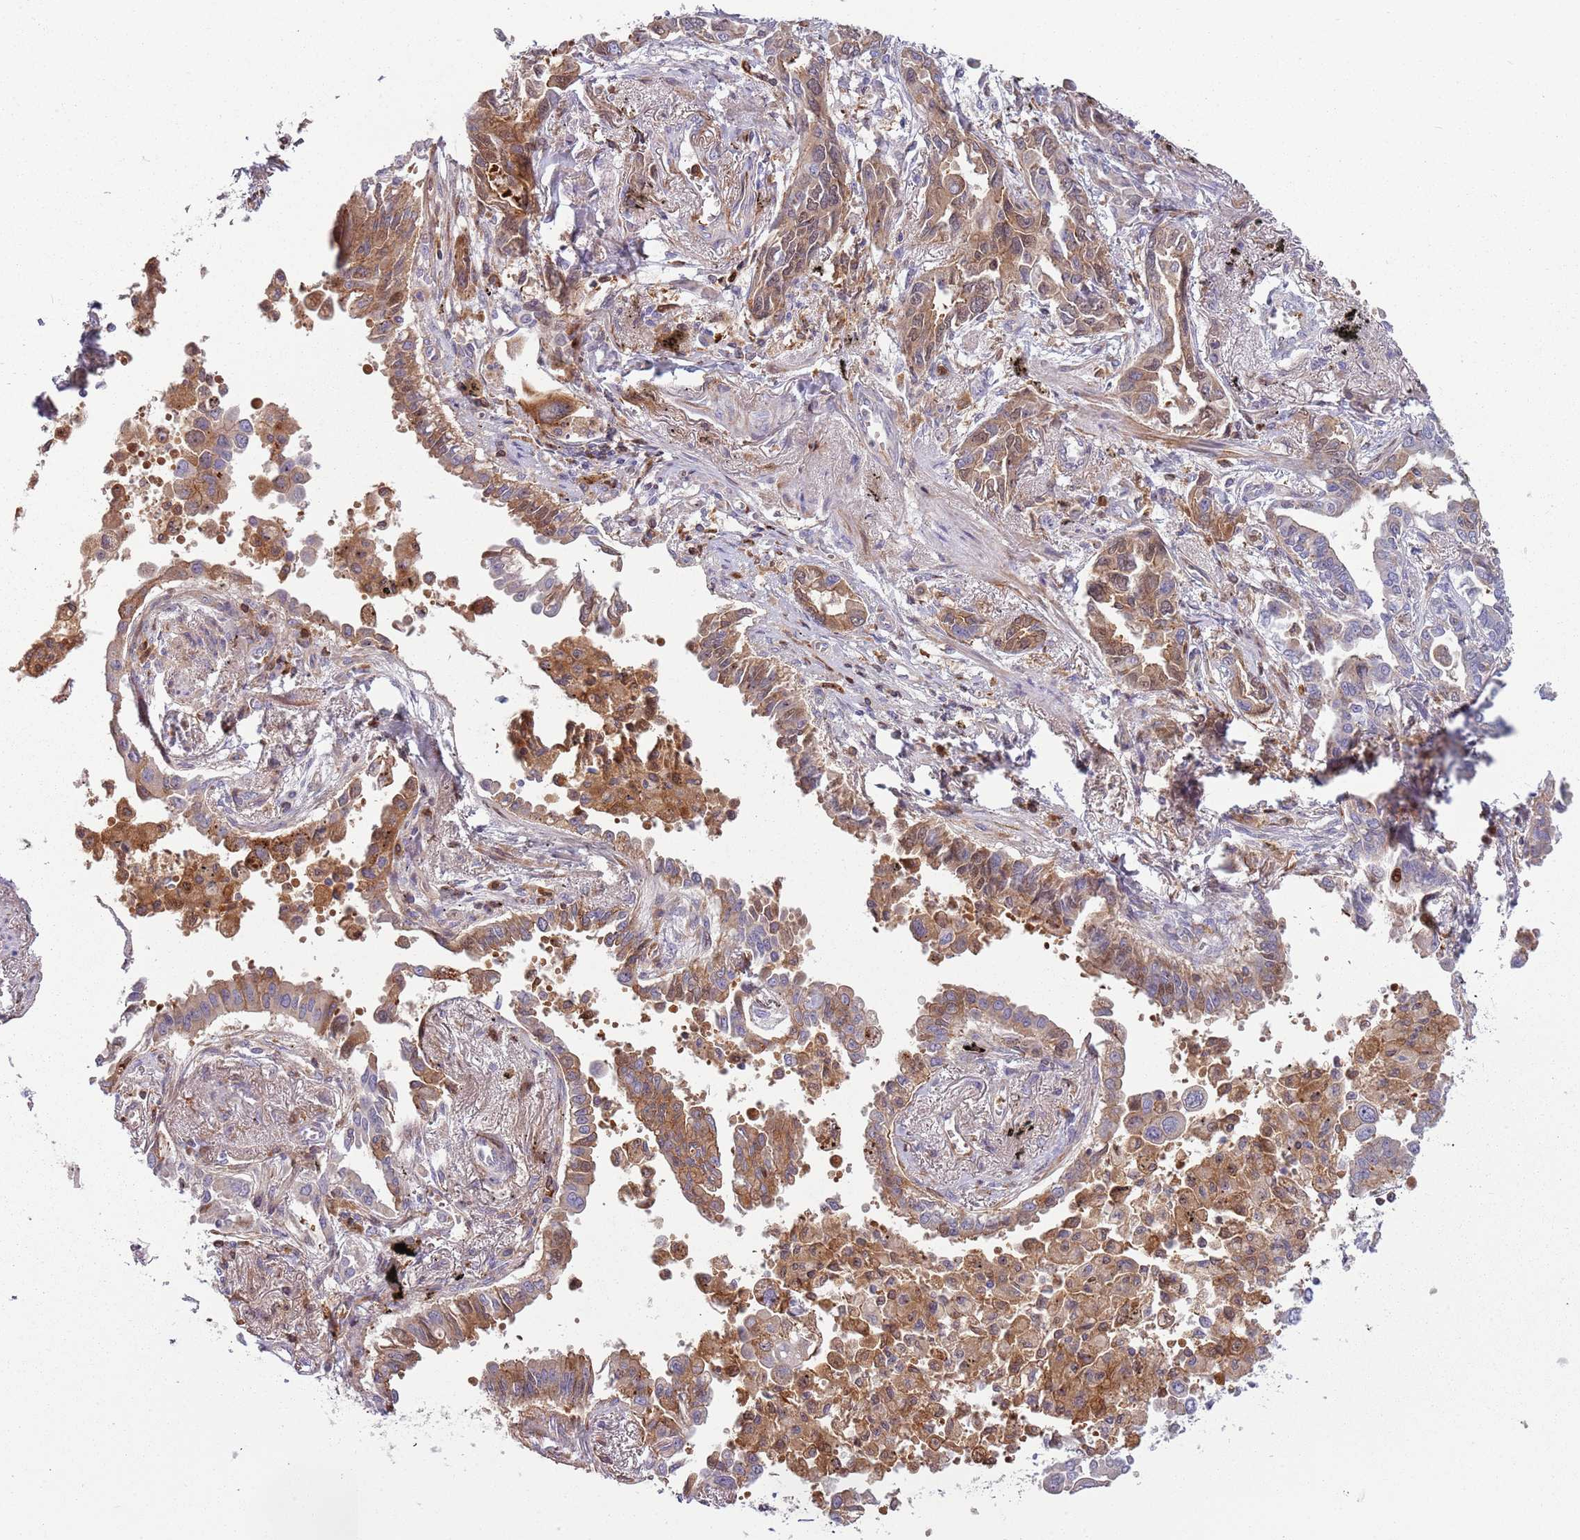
{"staining": {"intensity": "moderate", "quantity": "25%-75%", "location": "cytoplasmic/membranous"}, "tissue": "lung cancer", "cell_type": "Tumor cells", "image_type": "cancer", "snomed": [{"axis": "morphology", "description": "Adenocarcinoma, NOS"}, {"axis": "topography", "description": "Lung"}], "caption": "The micrograph reveals a brown stain indicating the presence of a protein in the cytoplasmic/membranous of tumor cells in adenocarcinoma (lung).", "gene": "NADK", "patient": {"sex": "male", "age": 67}}